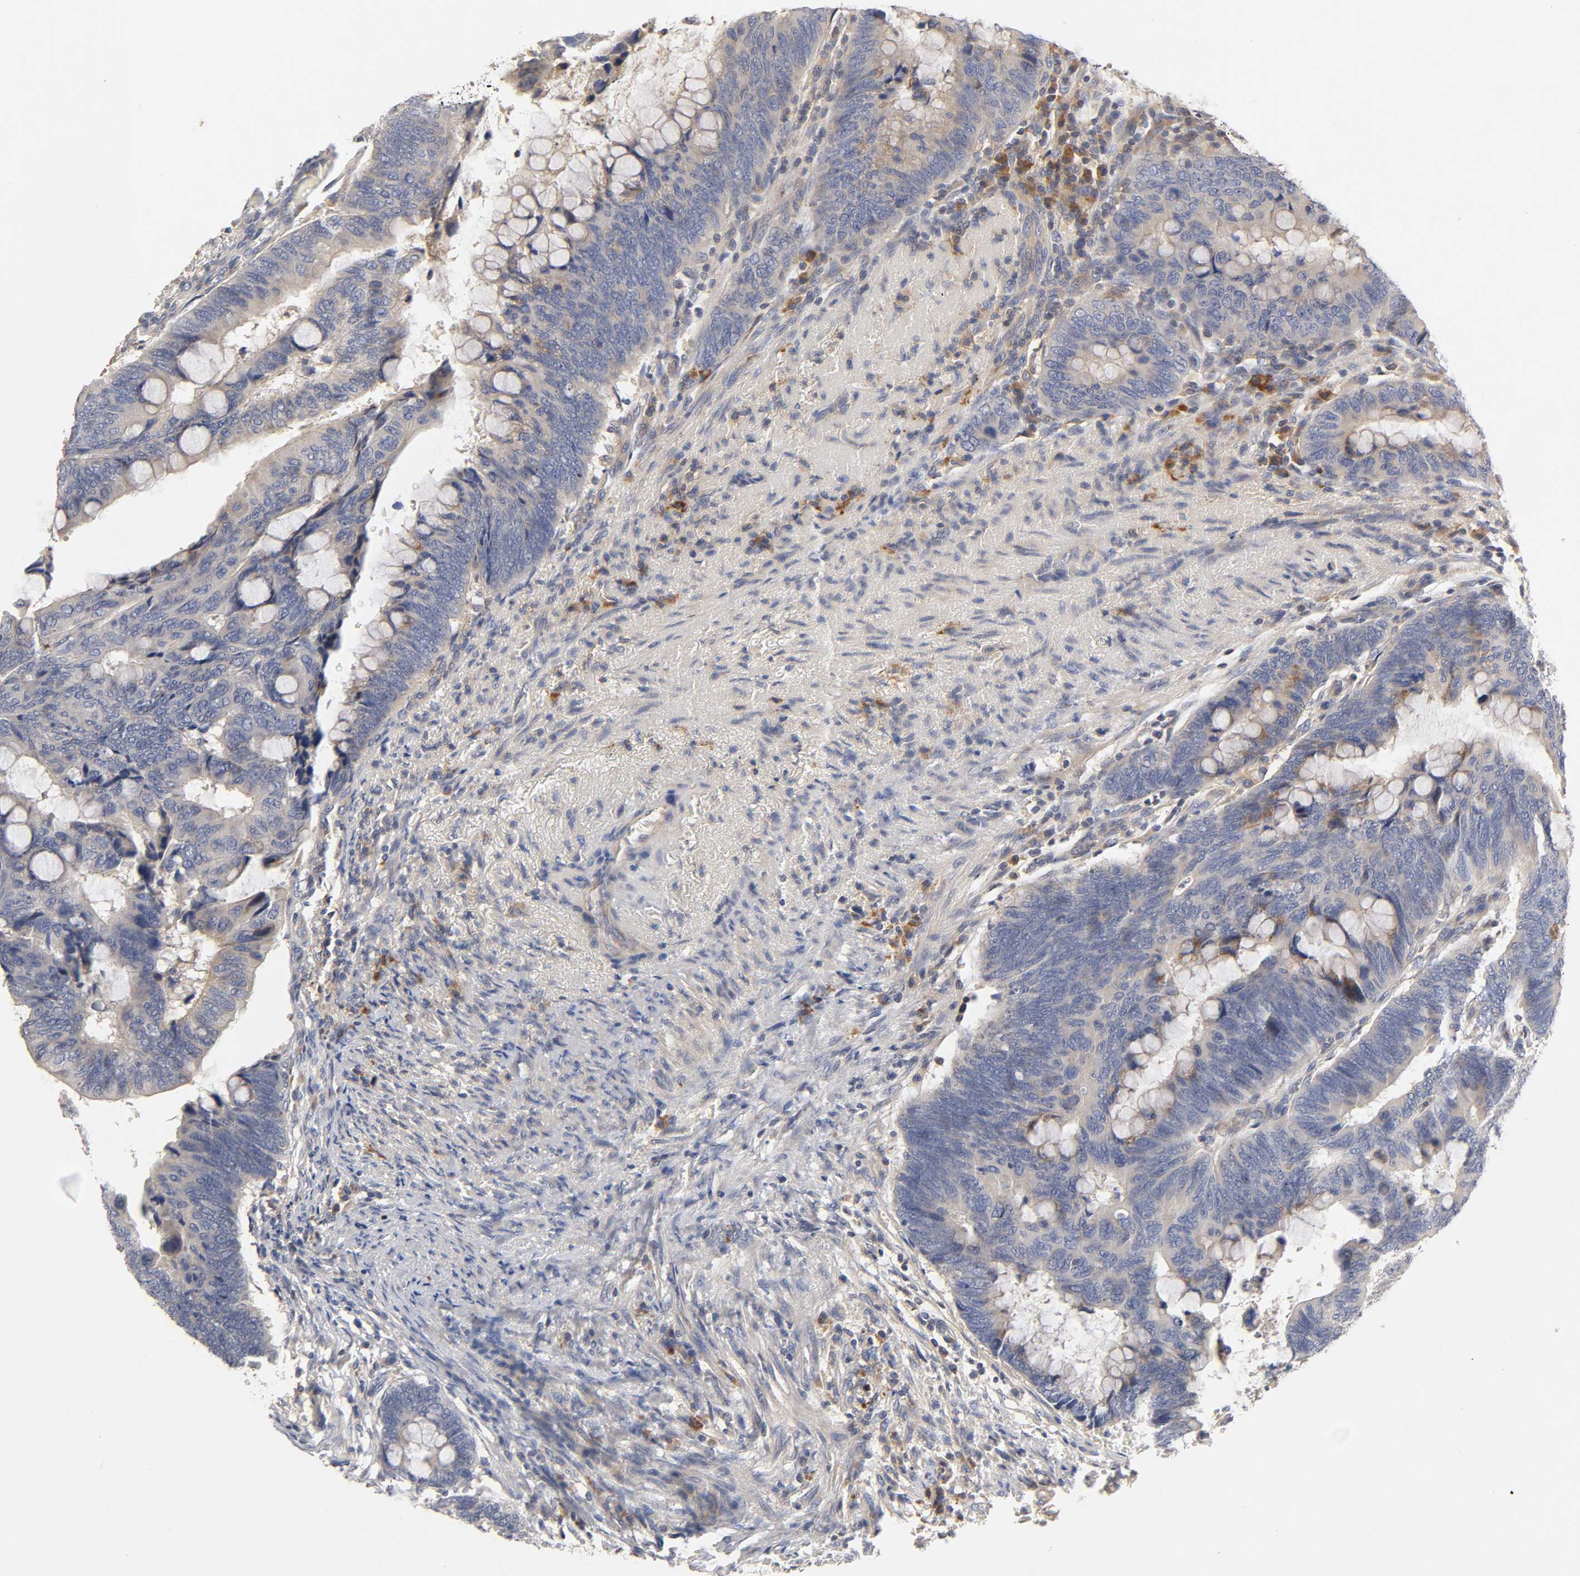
{"staining": {"intensity": "weak", "quantity": "25%-75%", "location": "cytoplasmic/membranous"}, "tissue": "colorectal cancer", "cell_type": "Tumor cells", "image_type": "cancer", "snomed": [{"axis": "morphology", "description": "Normal tissue, NOS"}, {"axis": "morphology", "description": "Adenocarcinoma, NOS"}, {"axis": "topography", "description": "Rectum"}, {"axis": "topography", "description": "Peripheral nerve tissue"}], "caption": "A low amount of weak cytoplasmic/membranous expression is appreciated in approximately 25%-75% of tumor cells in colorectal adenocarcinoma tissue.", "gene": "RHOA", "patient": {"sex": "male", "age": 92}}